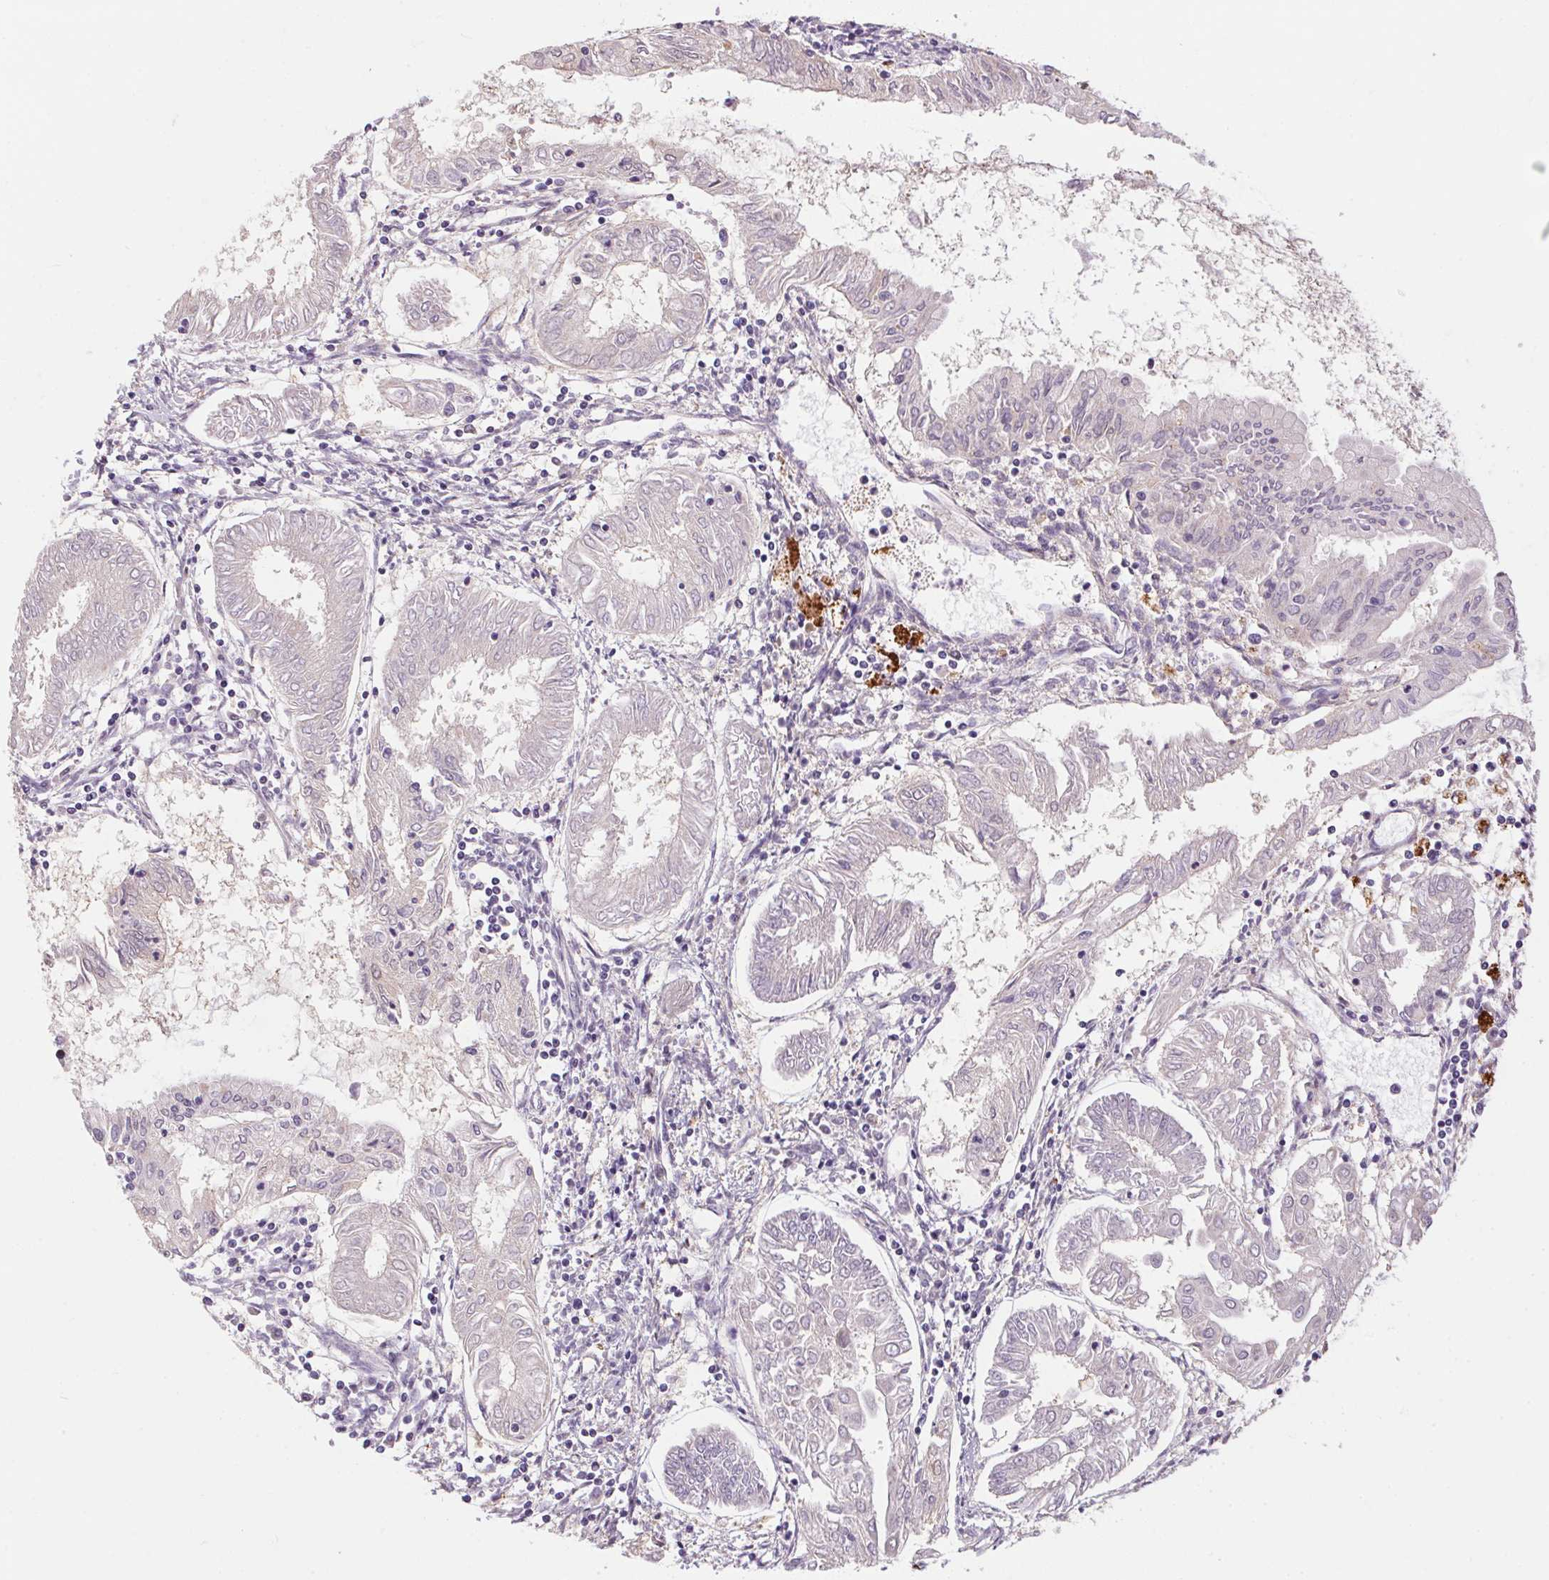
{"staining": {"intensity": "weak", "quantity": "<25%", "location": "cytoplasmic/membranous"}, "tissue": "endometrial cancer", "cell_type": "Tumor cells", "image_type": "cancer", "snomed": [{"axis": "morphology", "description": "Adenocarcinoma, NOS"}, {"axis": "topography", "description": "Endometrium"}], "caption": "Immunohistochemical staining of human endometrial adenocarcinoma demonstrates no significant positivity in tumor cells.", "gene": "ADH5", "patient": {"sex": "female", "age": 68}}